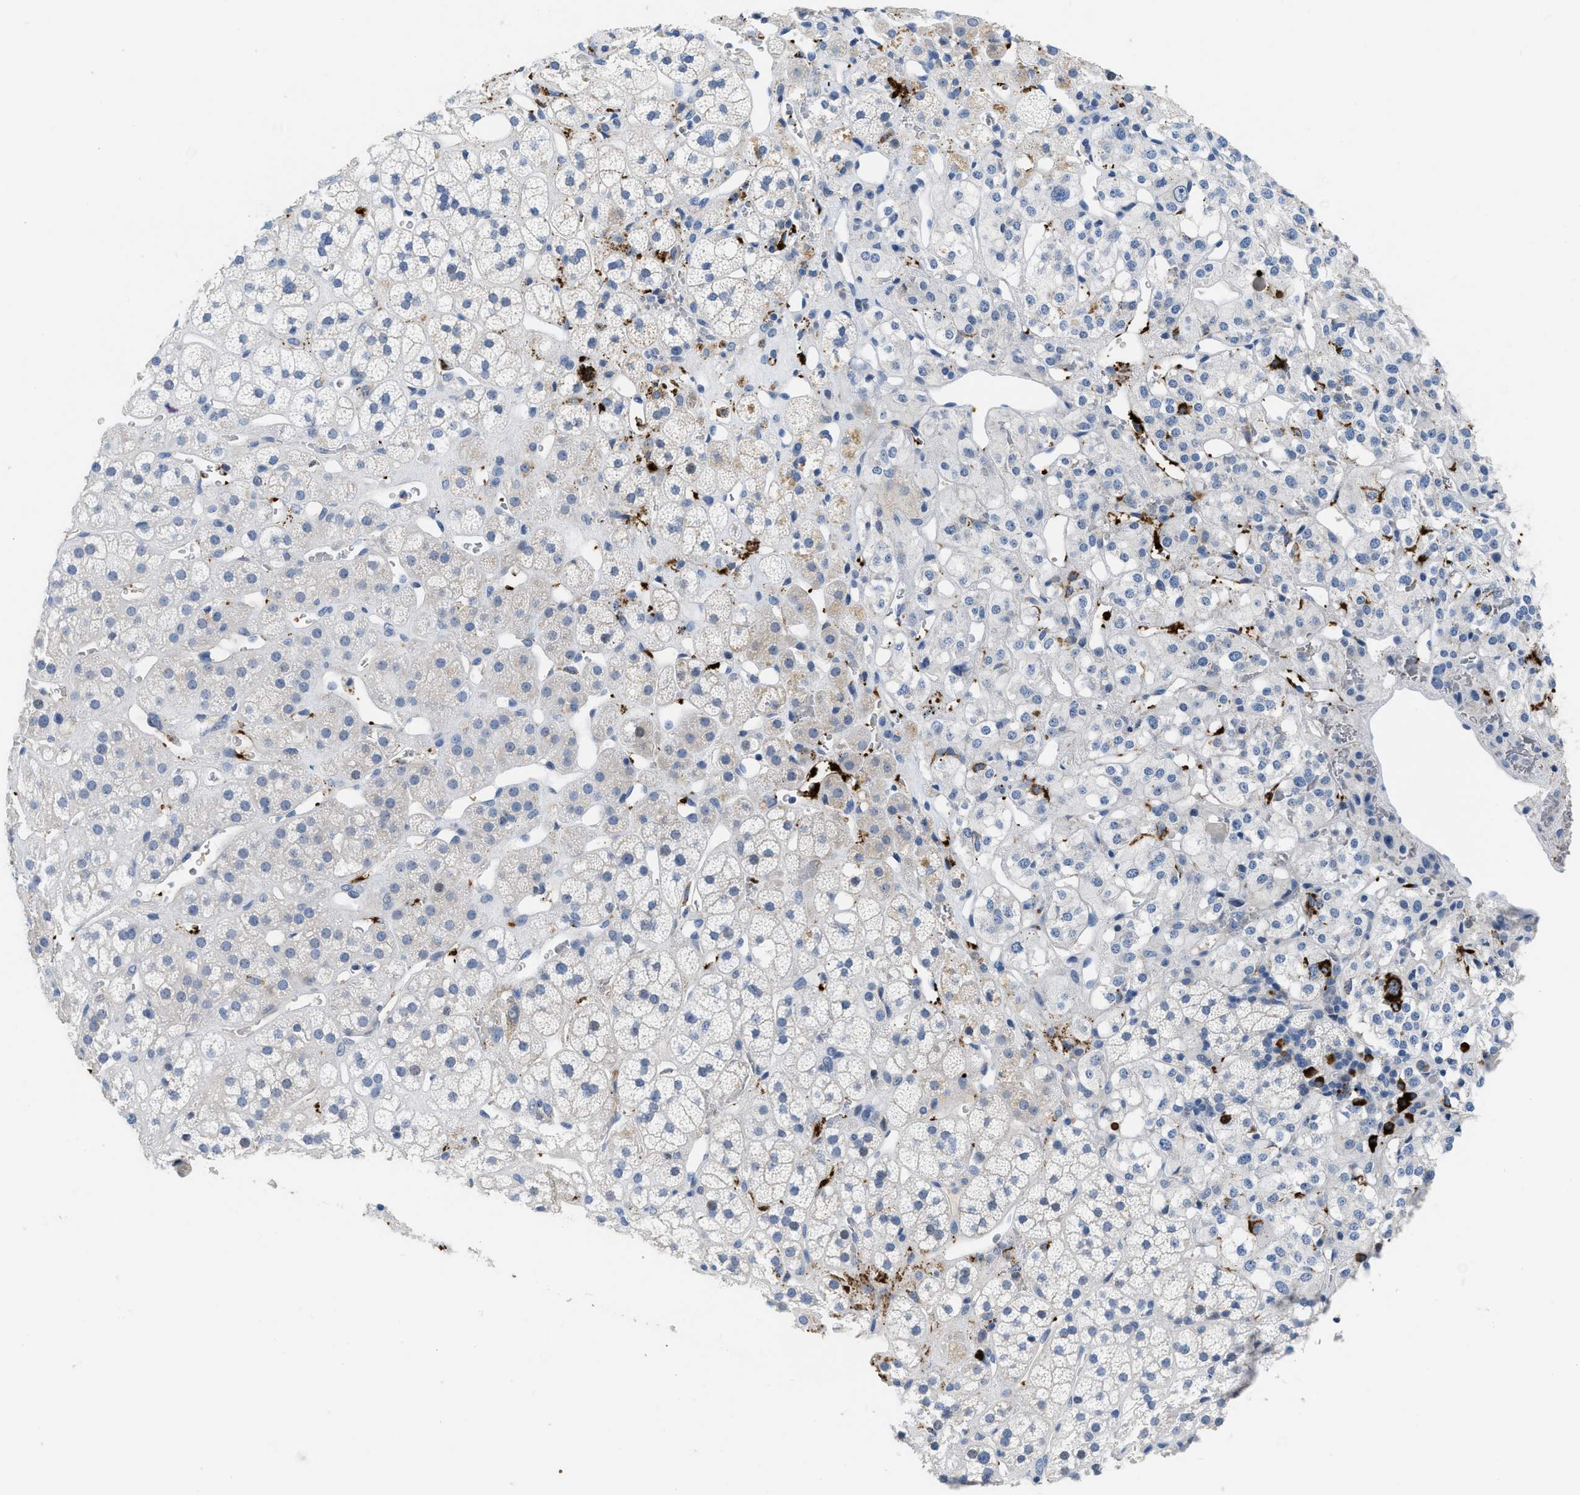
{"staining": {"intensity": "negative", "quantity": "none", "location": "none"}, "tissue": "adrenal gland", "cell_type": "Glandular cells", "image_type": "normal", "snomed": [{"axis": "morphology", "description": "Normal tissue, NOS"}, {"axis": "topography", "description": "Adrenal gland"}], "caption": "The IHC photomicrograph has no significant expression in glandular cells of adrenal gland.", "gene": "FGF18", "patient": {"sex": "male", "age": 56}}